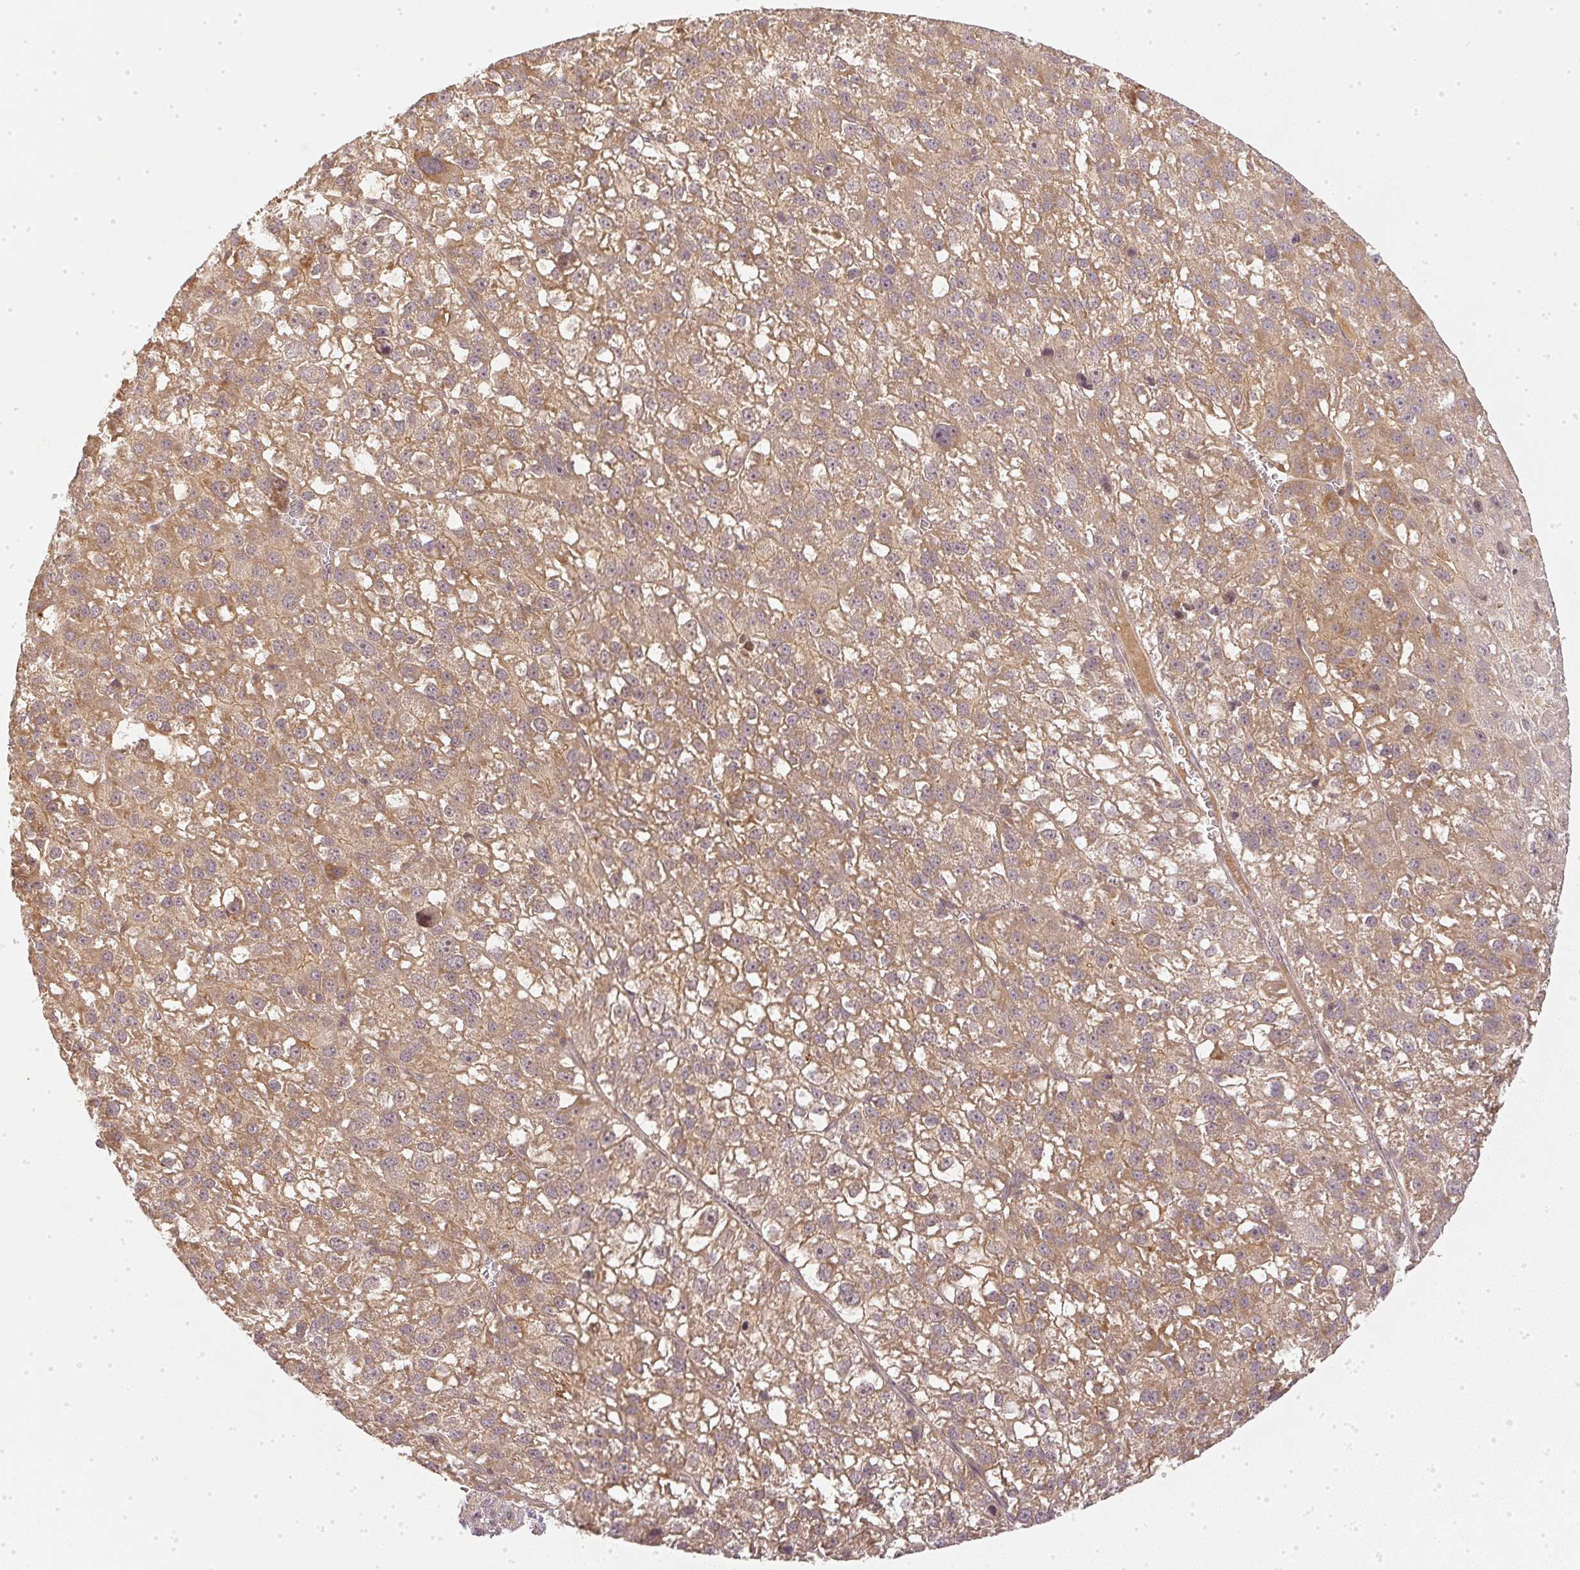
{"staining": {"intensity": "weak", "quantity": "<25%", "location": "cytoplasmic/membranous"}, "tissue": "liver cancer", "cell_type": "Tumor cells", "image_type": "cancer", "snomed": [{"axis": "morphology", "description": "Carcinoma, Hepatocellular, NOS"}, {"axis": "topography", "description": "Liver"}], "caption": "Photomicrograph shows no significant protein positivity in tumor cells of liver hepatocellular carcinoma.", "gene": "SERPINE1", "patient": {"sex": "female", "age": 70}}